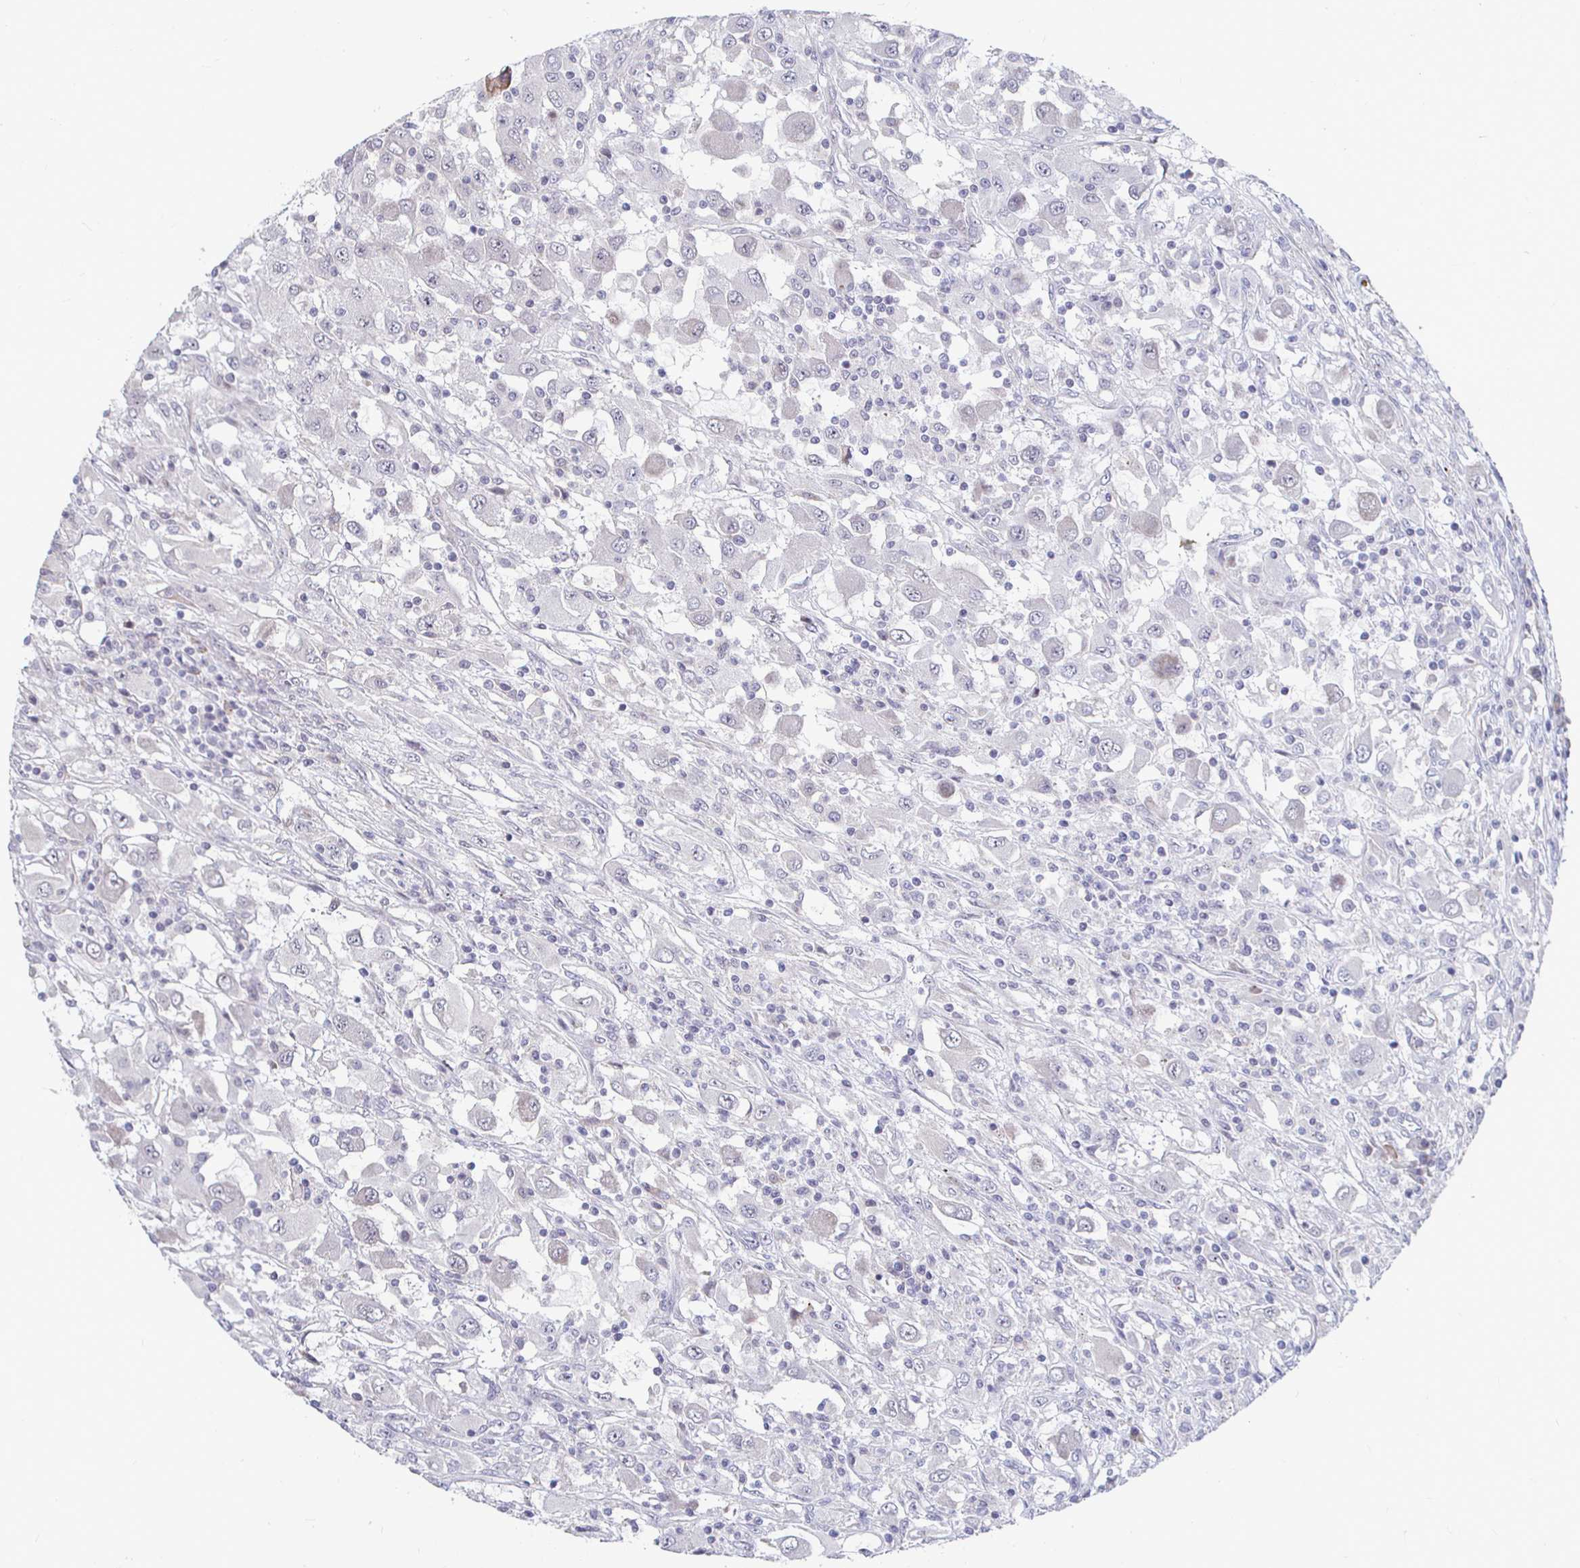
{"staining": {"intensity": "negative", "quantity": "none", "location": "none"}, "tissue": "renal cancer", "cell_type": "Tumor cells", "image_type": "cancer", "snomed": [{"axis": "morphology", "description": "Adenocarcinoma, NOS"}, {"axis": "topography", "description": "Kidney"}], "caption": "Immunohistochemistry image of human adenocarcinoma (renal) stained for a protein (brown), which reveals no expression in tumor cells. Nuclei are stained in blue.", "gene": "CAPN11", "patient": {"sex": "female", "age": 67}}